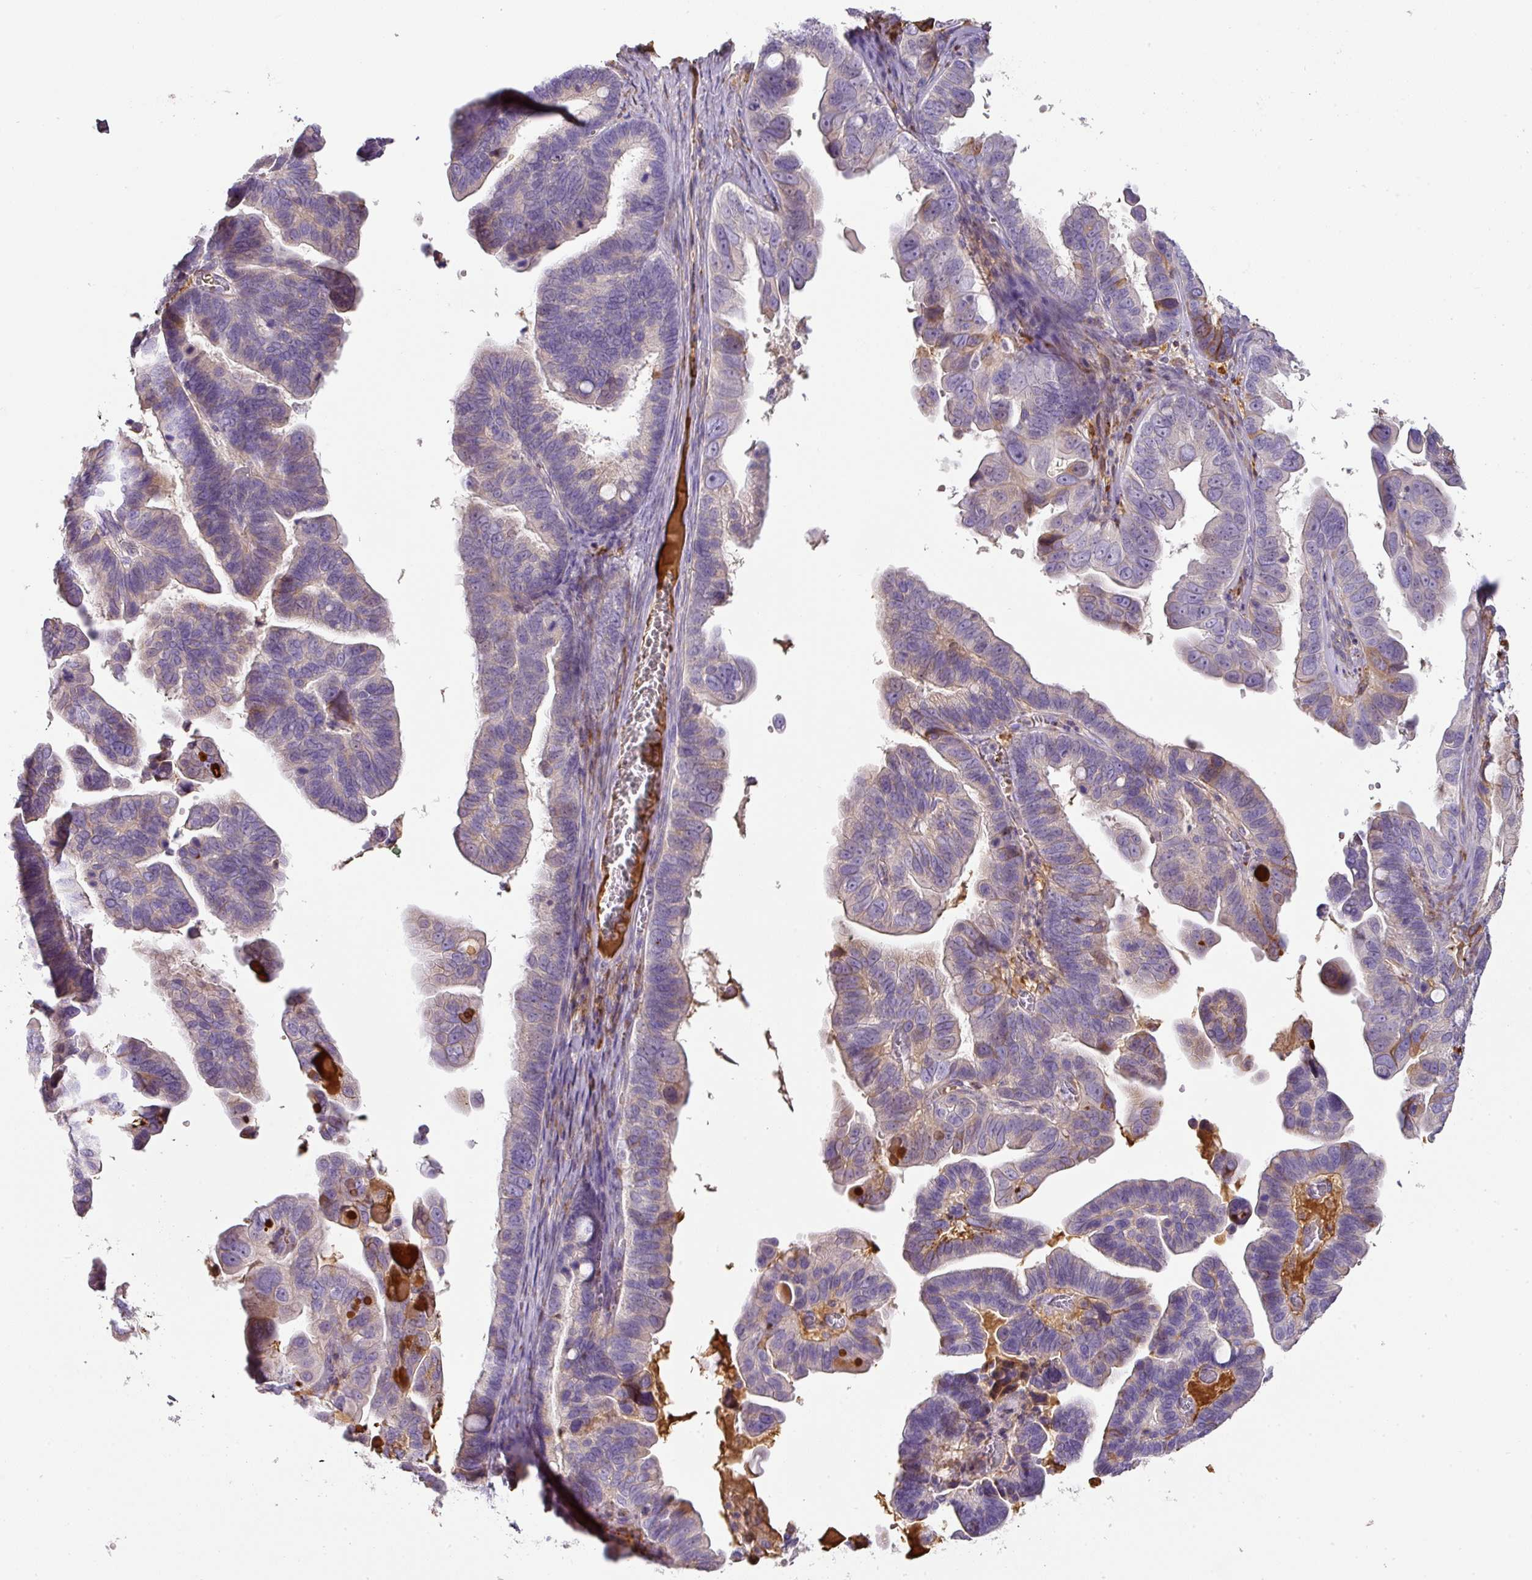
{"staining": {"intensity": "weak", "quantity": "<25%", "location": "cytoplasmic/membranous"}, "tissue": "ovarian cancer", "cell_type": "Tumor cells", "image_type": "cancer", "snomed": [{"axis": "morphology", "description": "Cystadenocarcinoma, serous, NOS"}, {"axis": "topography", "description": "Ovary"}], "caption": "The image demonstrates no staining of tumor cells in ovarian cancer (serous cystadenocarcinoma).", "gene": "CCZ1", "patient": {"sex": "female", "age": 56}}